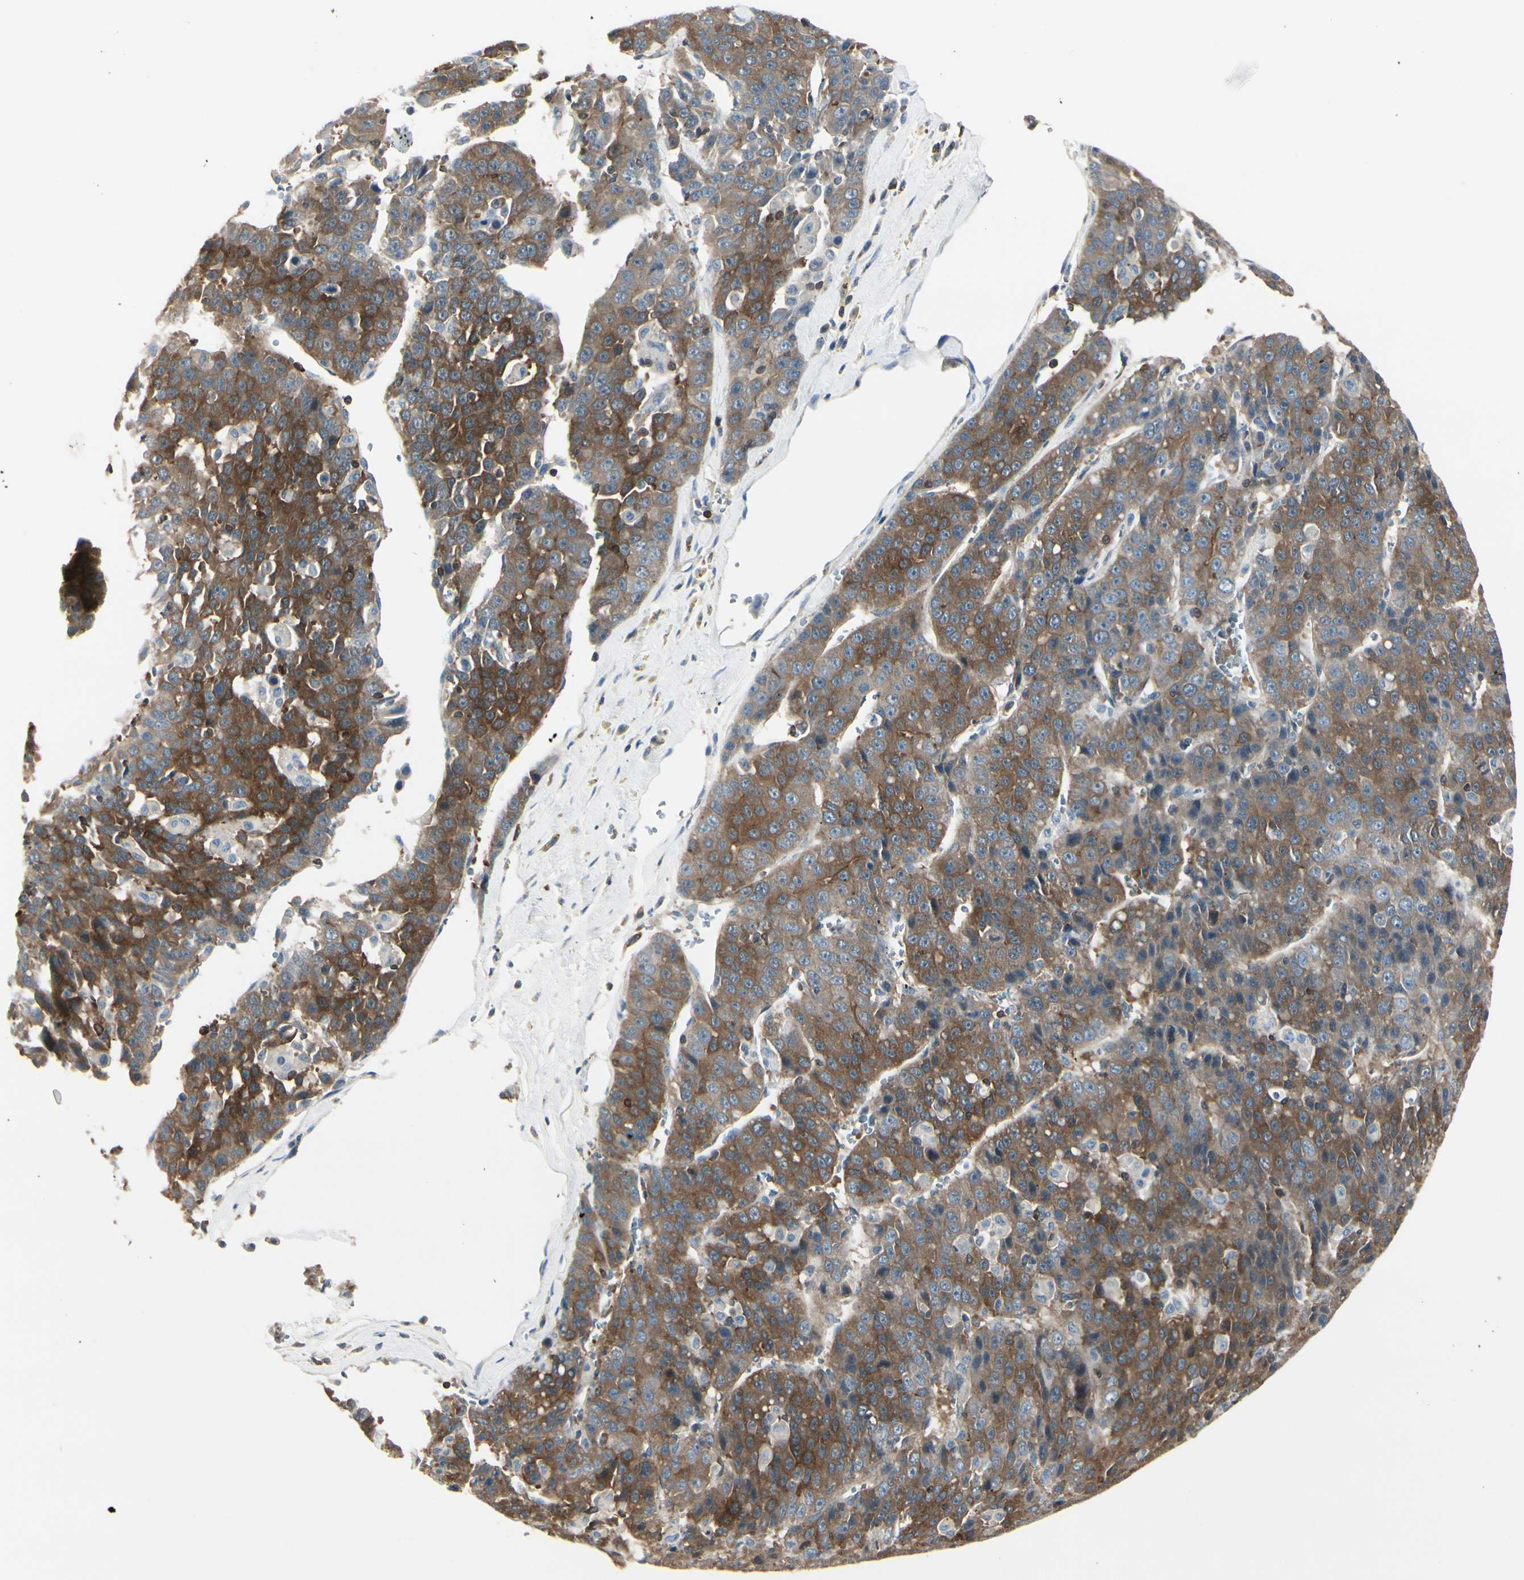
{"staining": {"intensity": "strong", "quantity": ">75%", "location": "cytoplasmic/membranous"}, "tissue": "liver cancer", "cell_type": "Tumor cells", "image_type": "cancer", "snomed": [{"axis": "morphology", "description": "Carcinoma, Hepatocellular, NOS"}, {"axis": "topography", "description": "Liver"}], "caption": "Liver cancer stained for a protein reveals strong cytoplasmic/membranous positivity in tumor cells.", "gene": "SLC9A3R1", "patient": {"sex": "female", "age": 53}}